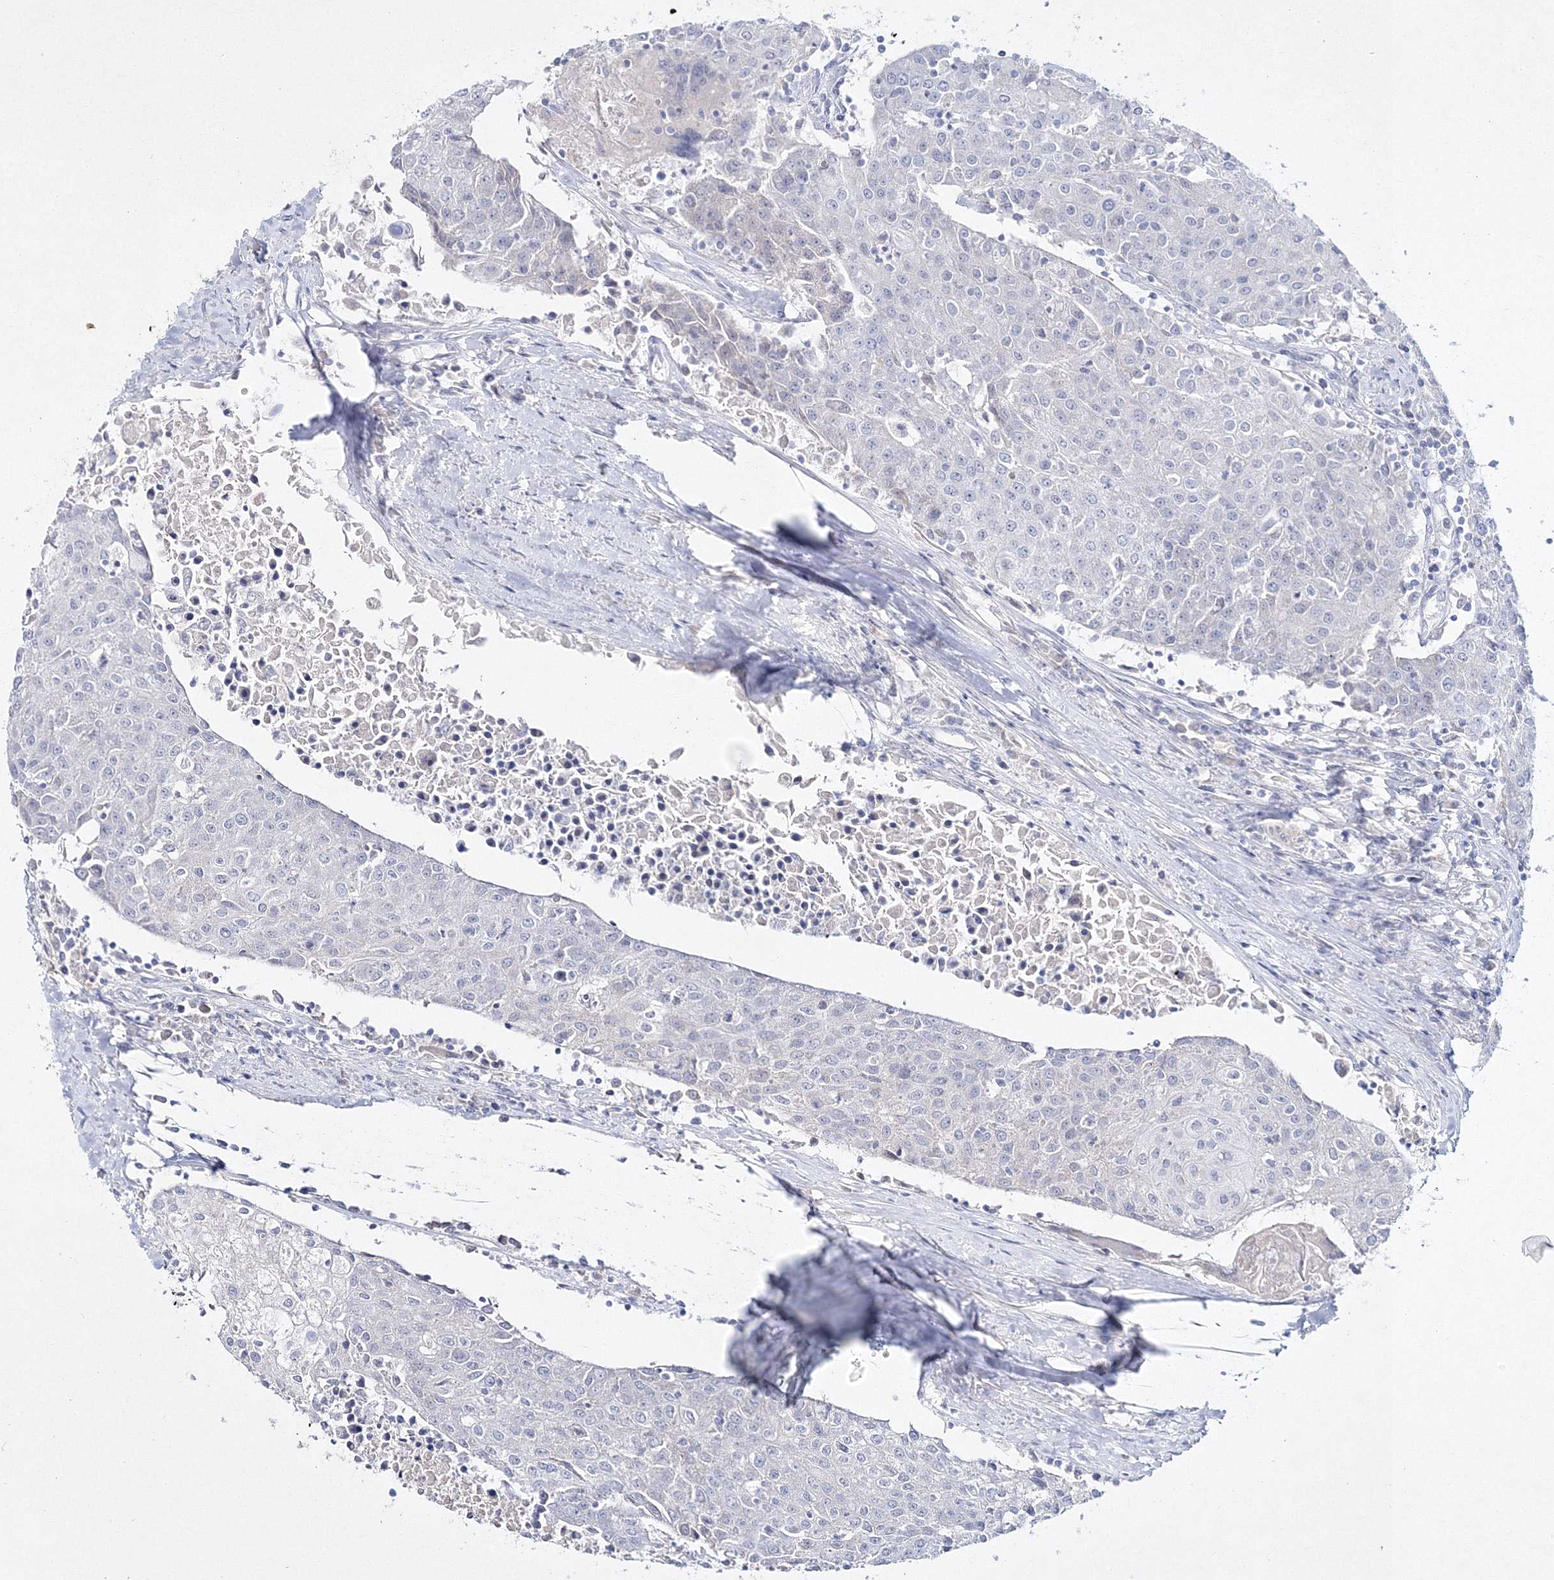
{"staining": {"intensity": "negative", "quantity": "none", "location": "none"}, "tissue": "urothelial cancer", "cell_type": "Tumor cells", "image_type": "cancer", "snomed": [{"axis": "morphology", "description": "Urothelial carcinoma, High grade"}, {"axis": "topography", "description": "Urinary bladder"}], "caption": "Human urothelial cancer stained for a protein using immunohistochemistry shows no expression in tumor cells.", "gene": "NEU4", "patient": {"sex": "female", "age": 85}}